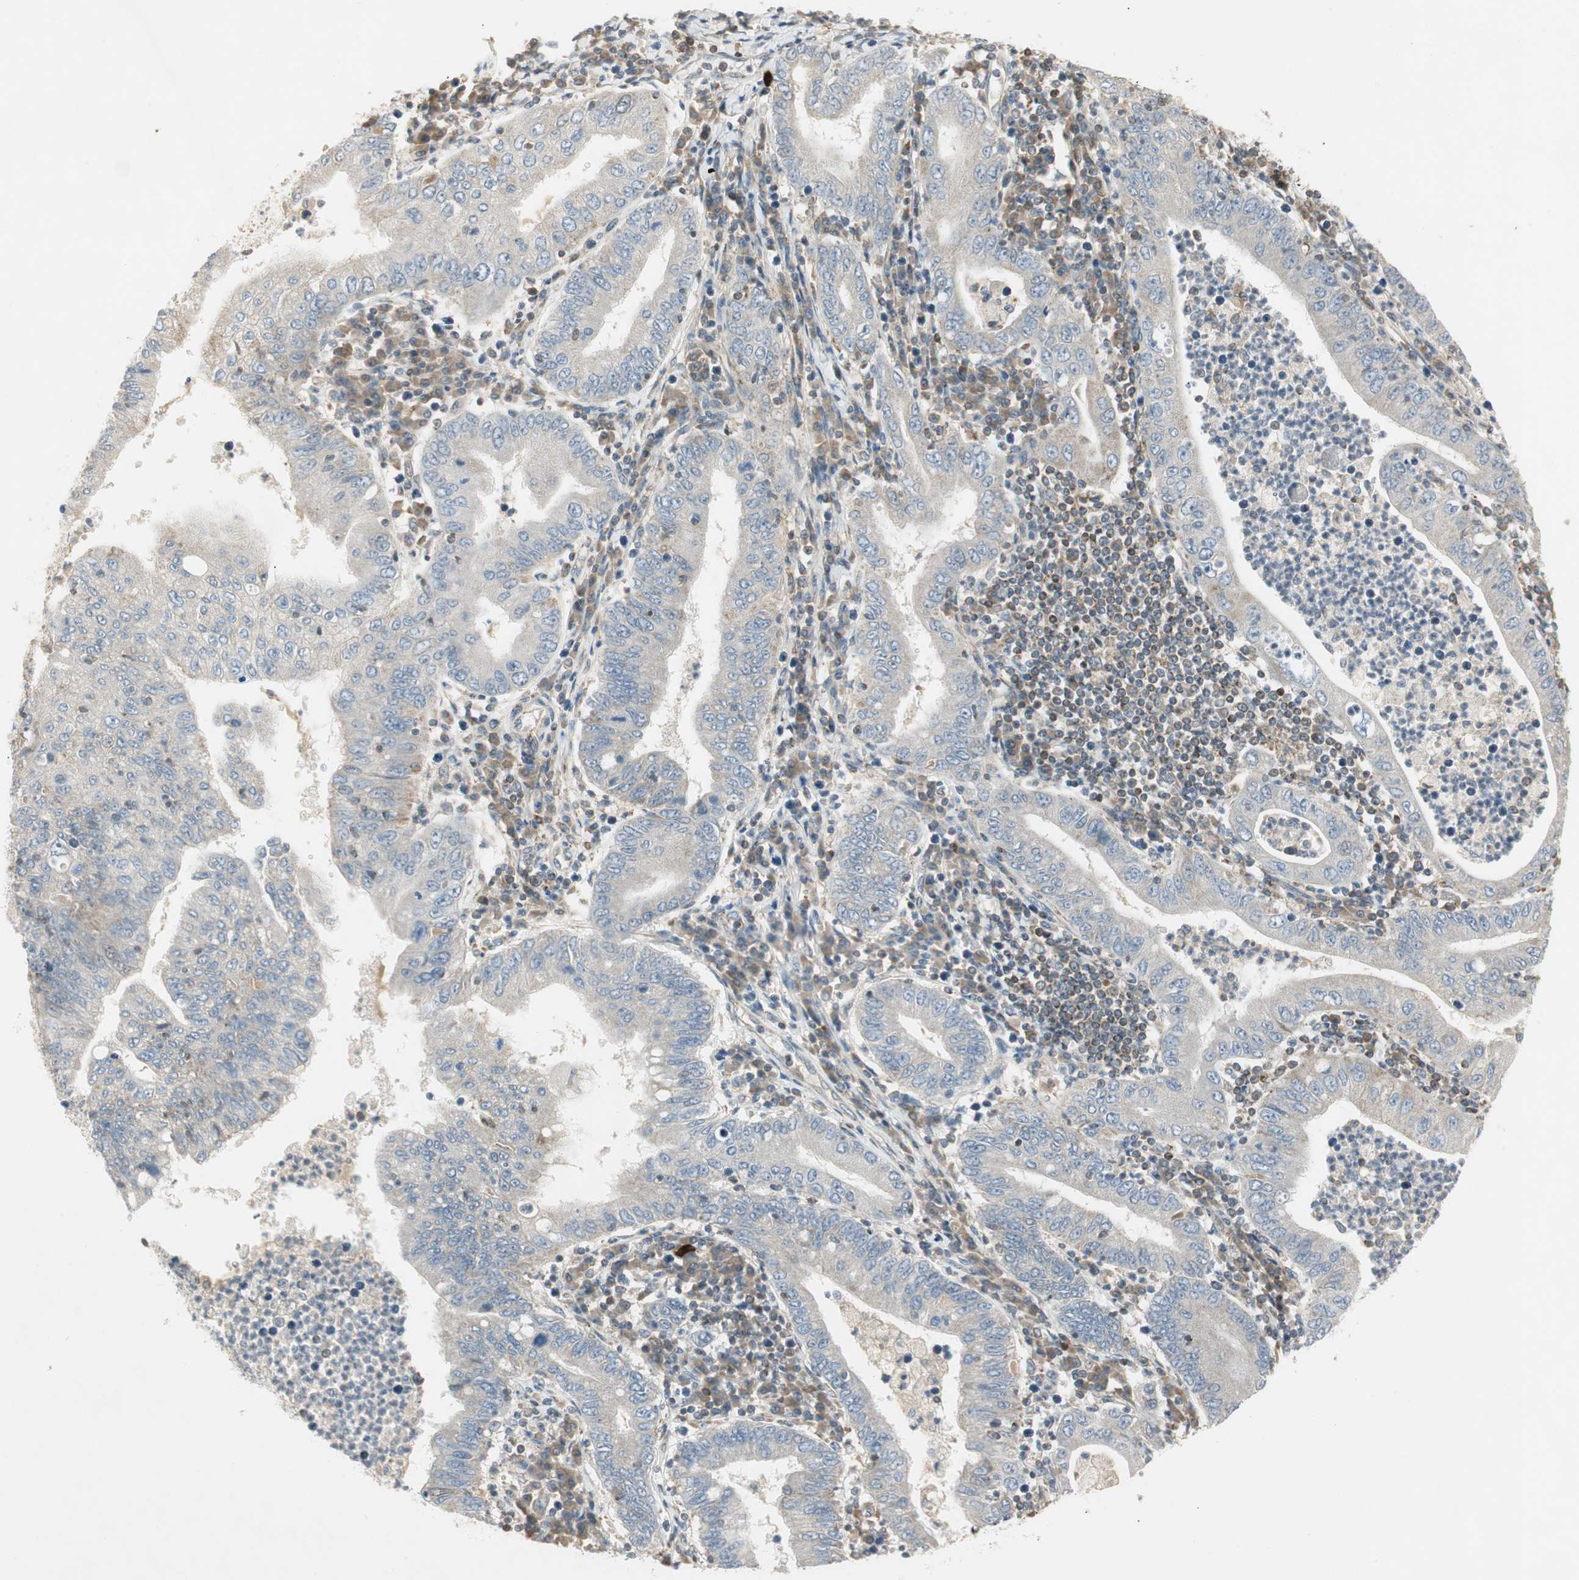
{"staining": {"intensity": "weak", "quantity": "25%-75%", "location": "cytoplasmic/membranous"}, "tissue": "stomach cancer", "cell_type": "Tumor cells", "image_type": "cancer", "snomed": [{"axis": "morphology", "description": "Normal tissue, NOS"}, {"axis": "morphology", "description": "Adenocarcinoma, NOS"}, {"axis": "topography", "description": "Esophagus"}, {"axis": "topography", "description": "Stomach, upper"}, {"axis": "topography", "description": "Peripheral nerve tissue"}], "caption": "Approximately 25%-75% of tumor cells in human stomach cancer (adenocarcinoma) show weak cytoplasmic/membranous protein staining as visualized by brown immunohistochemical staining.", "gene": "USP2", "patient": {"sex": "male", "age": 62}}